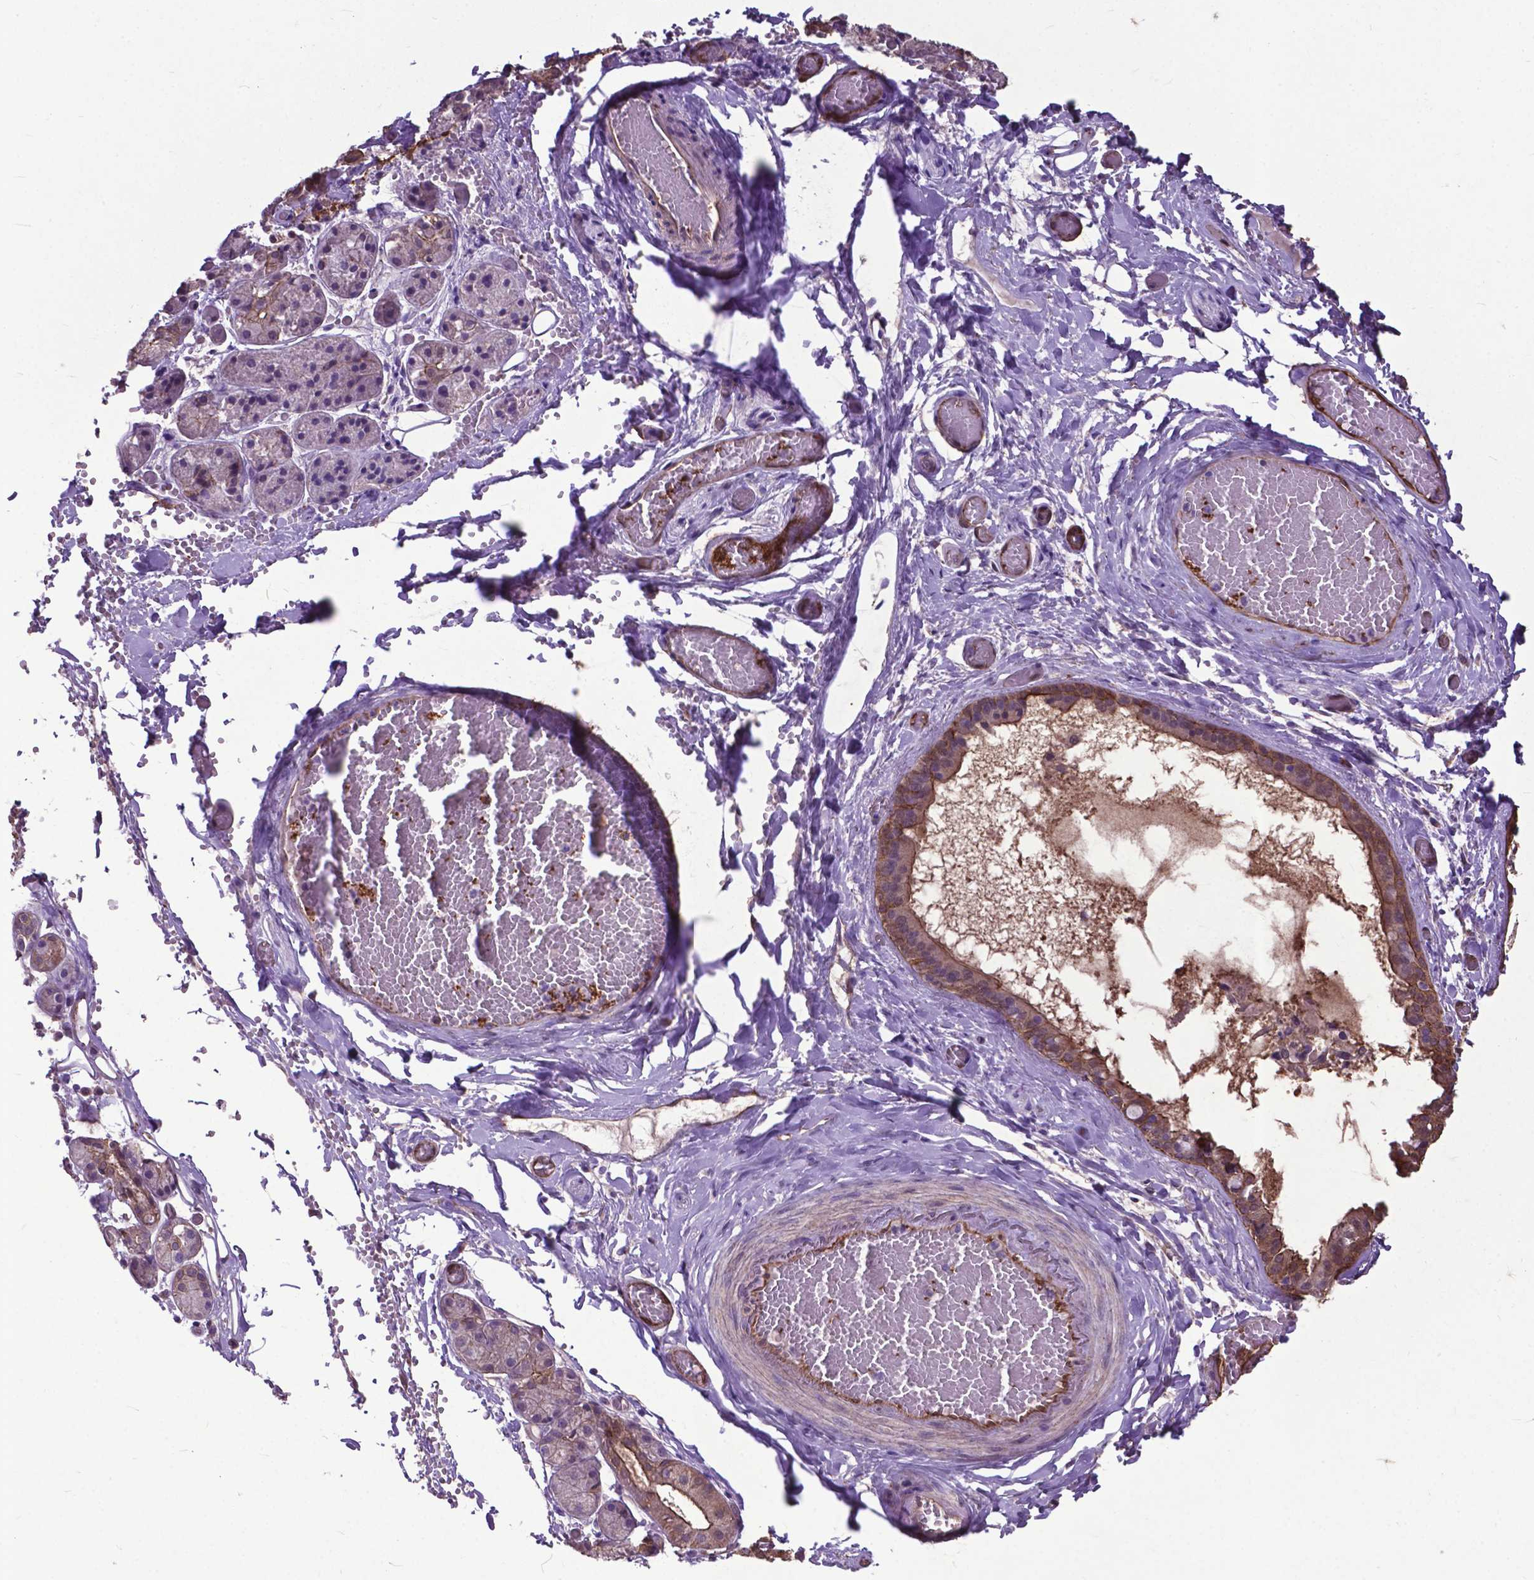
{"staining": {"intensity": "moderate", "quantity": "<25%", "location": "cytoplasmic/membranous"}, "tissue": "salivary gland", "cell_type": "Glandular cells", "image_type": "normal", "snomed": [{"axis": "morphology", "description": "Normal tissue, NOS"}, {"axis": "topography", "description": "Salivary gland"}, {"axis": "topography", "description": "Peripheral nerve tissue"}], "caption": "Protein expression analysis of normal human salivary gland reveals moderate cytoplasmic/membranous expression in about <25% of glandular cells.", "gene": "PDLIM1", "patient": {"sex": "male", "age": 71}}